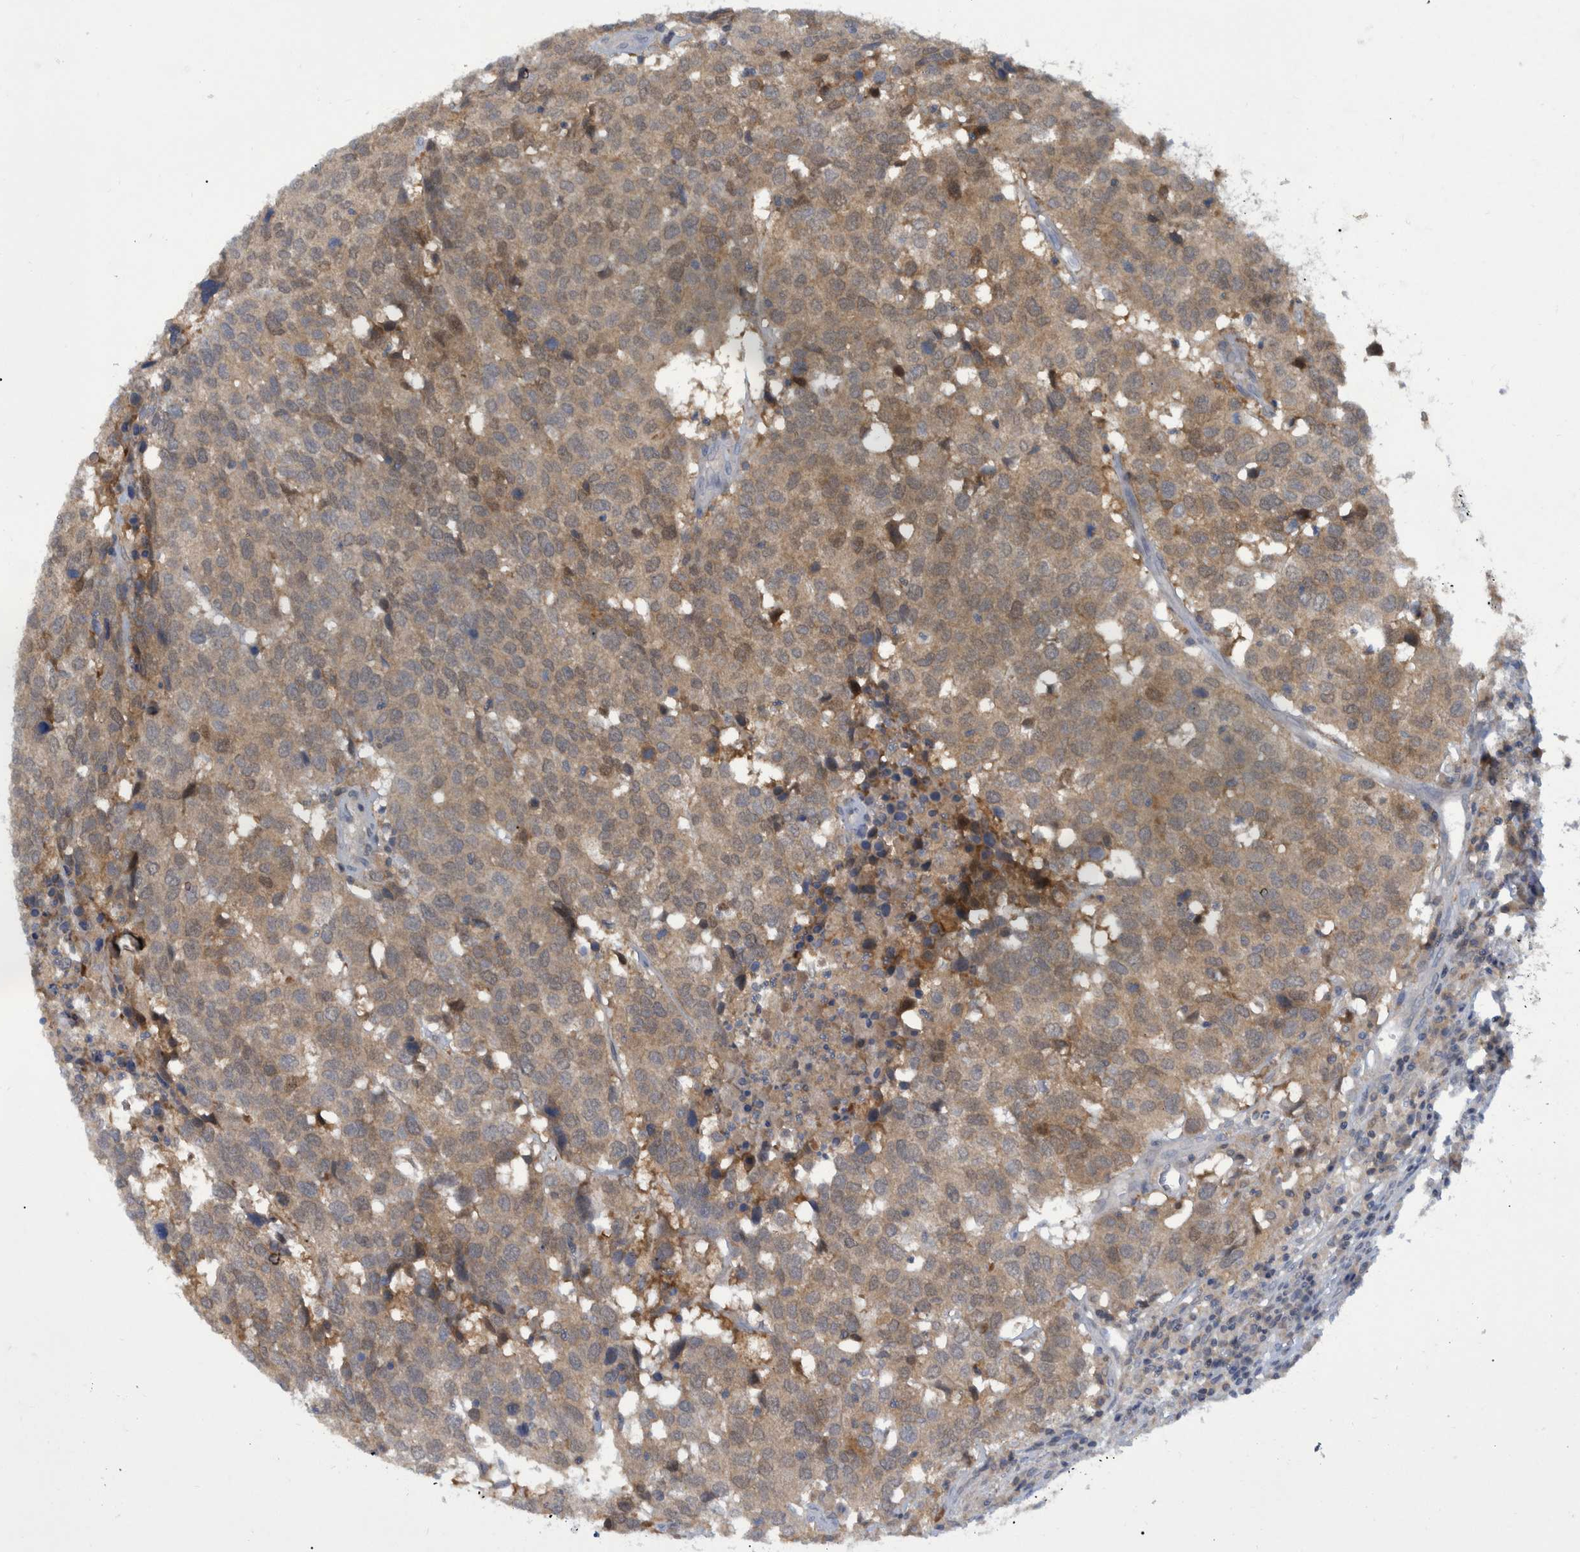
{"staining": {"intensity": "weak", "quantity": ">75%", "location": "cytoplasmic/membranous"}, "tissue": "head and neck cancer", "cell_type": "Tumor cells", "image_type": "cancer", "snomed": [{"axis": "morphology", "description": "Squamous cell carcinoma, NOS"}, {"axis": "topography", "description": "Head-Neck"}], "caption": "DAB immunohistochemical staining of head and neck cancer (squamous cell carcinoma) shows weak cytoplasmic/membranous protein staining in about >75% of tumor cells. Using DAB (brown) and hematoxylin (blue) stains, captured at high magnification using brightfield microscopy.", "gene": "PCYT2", "patient": {"sex": "male", "age": 66}}